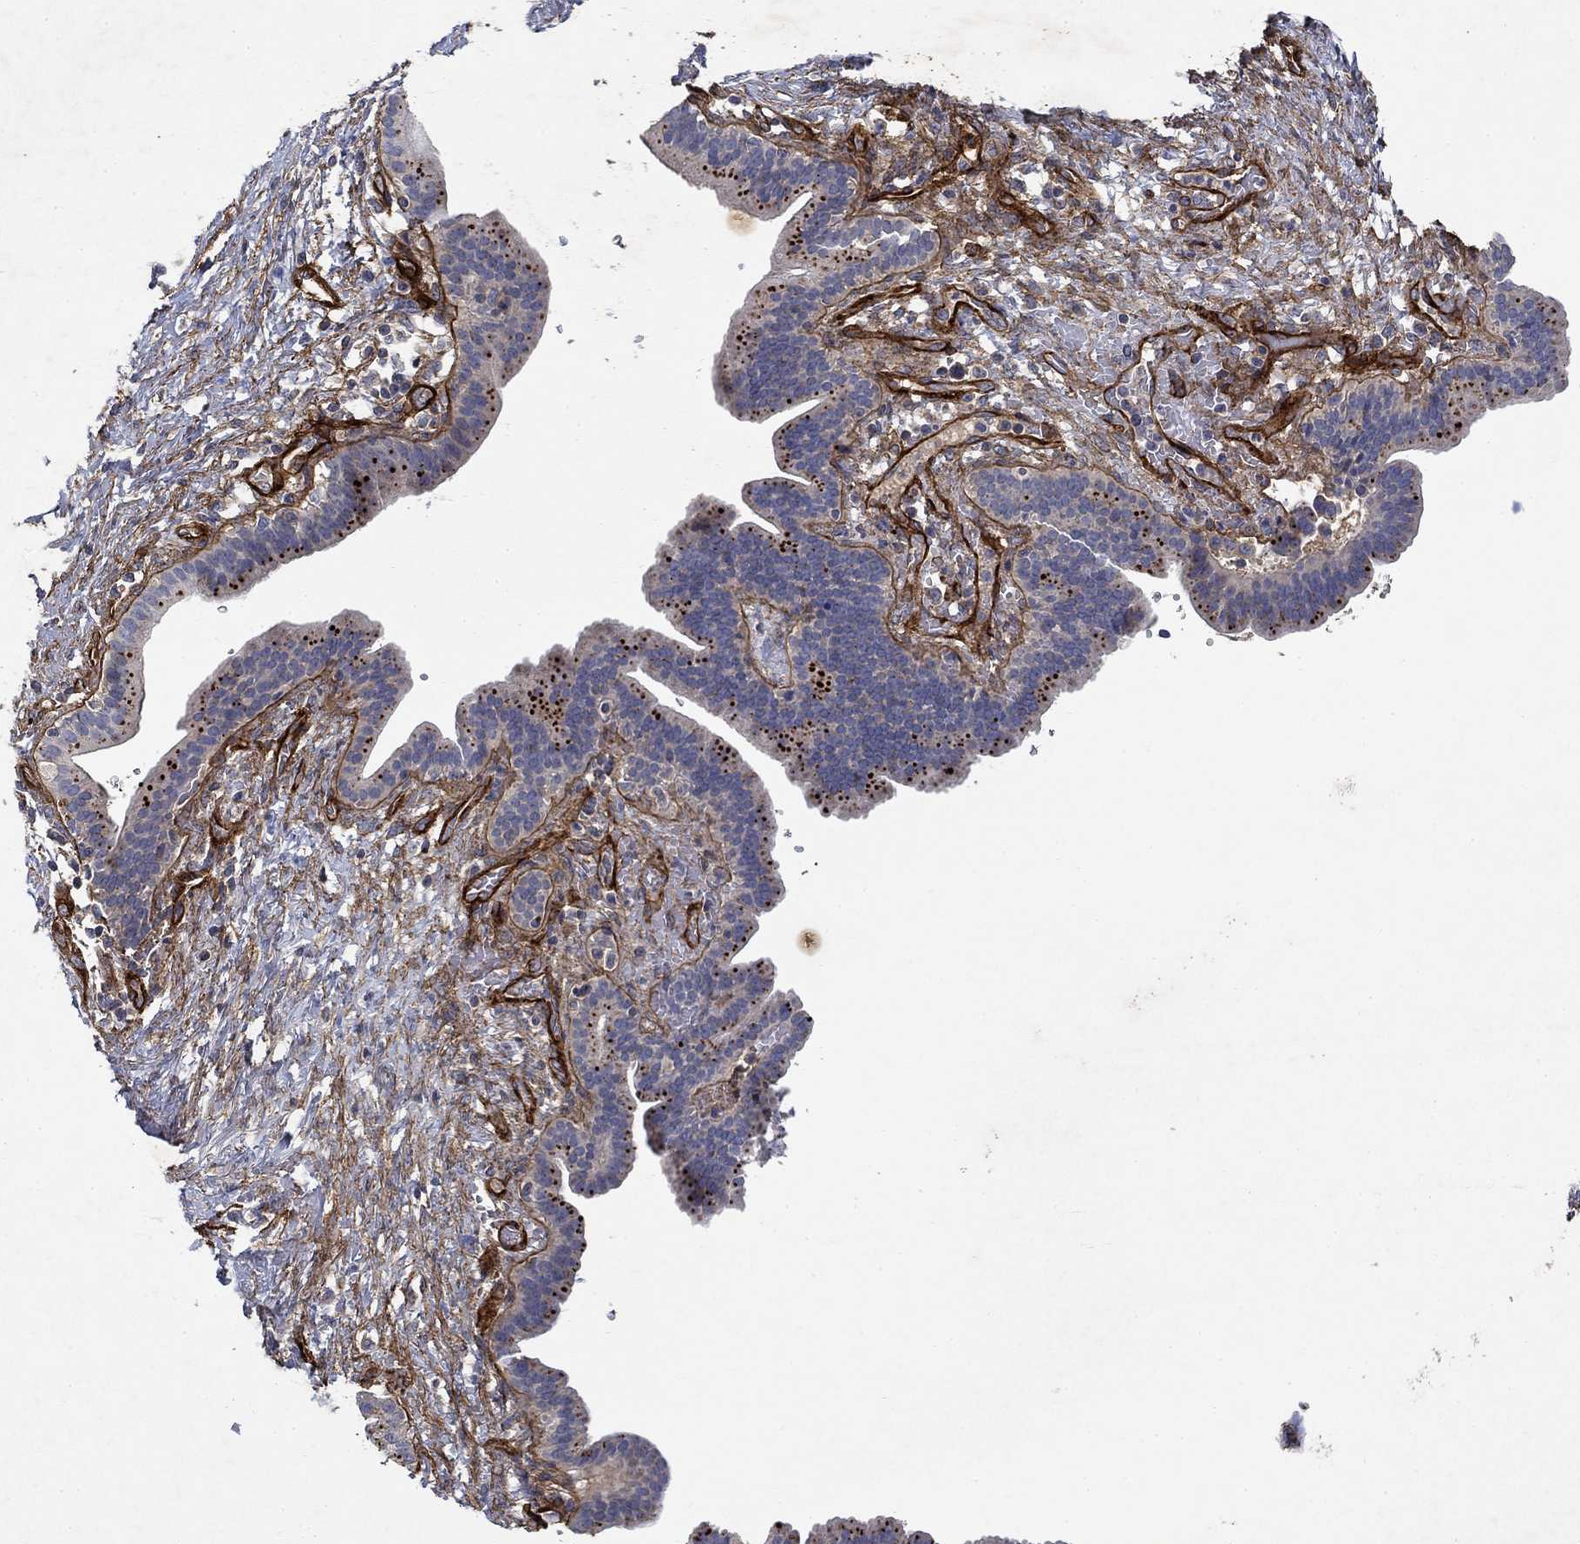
{"staining": {"intensity": "negative", "quantity": "none", "location": "none"}, "tissue": "pancreatic cancer", "cell_type": "Tumor cells", "image_type": "cancer", "snomed": [{"axis": "morphology", "description": "Adenocarcinoma, NOS"}, {"axis": "topography", "description": "Pancreas"}], "caption": "Immunohistochemistry of adenocarcinoma (pancreatic) demonstrates no staining in tumor cells.", "gene": "COL4A2", "patient": {"sex": "male", "age": 44}}